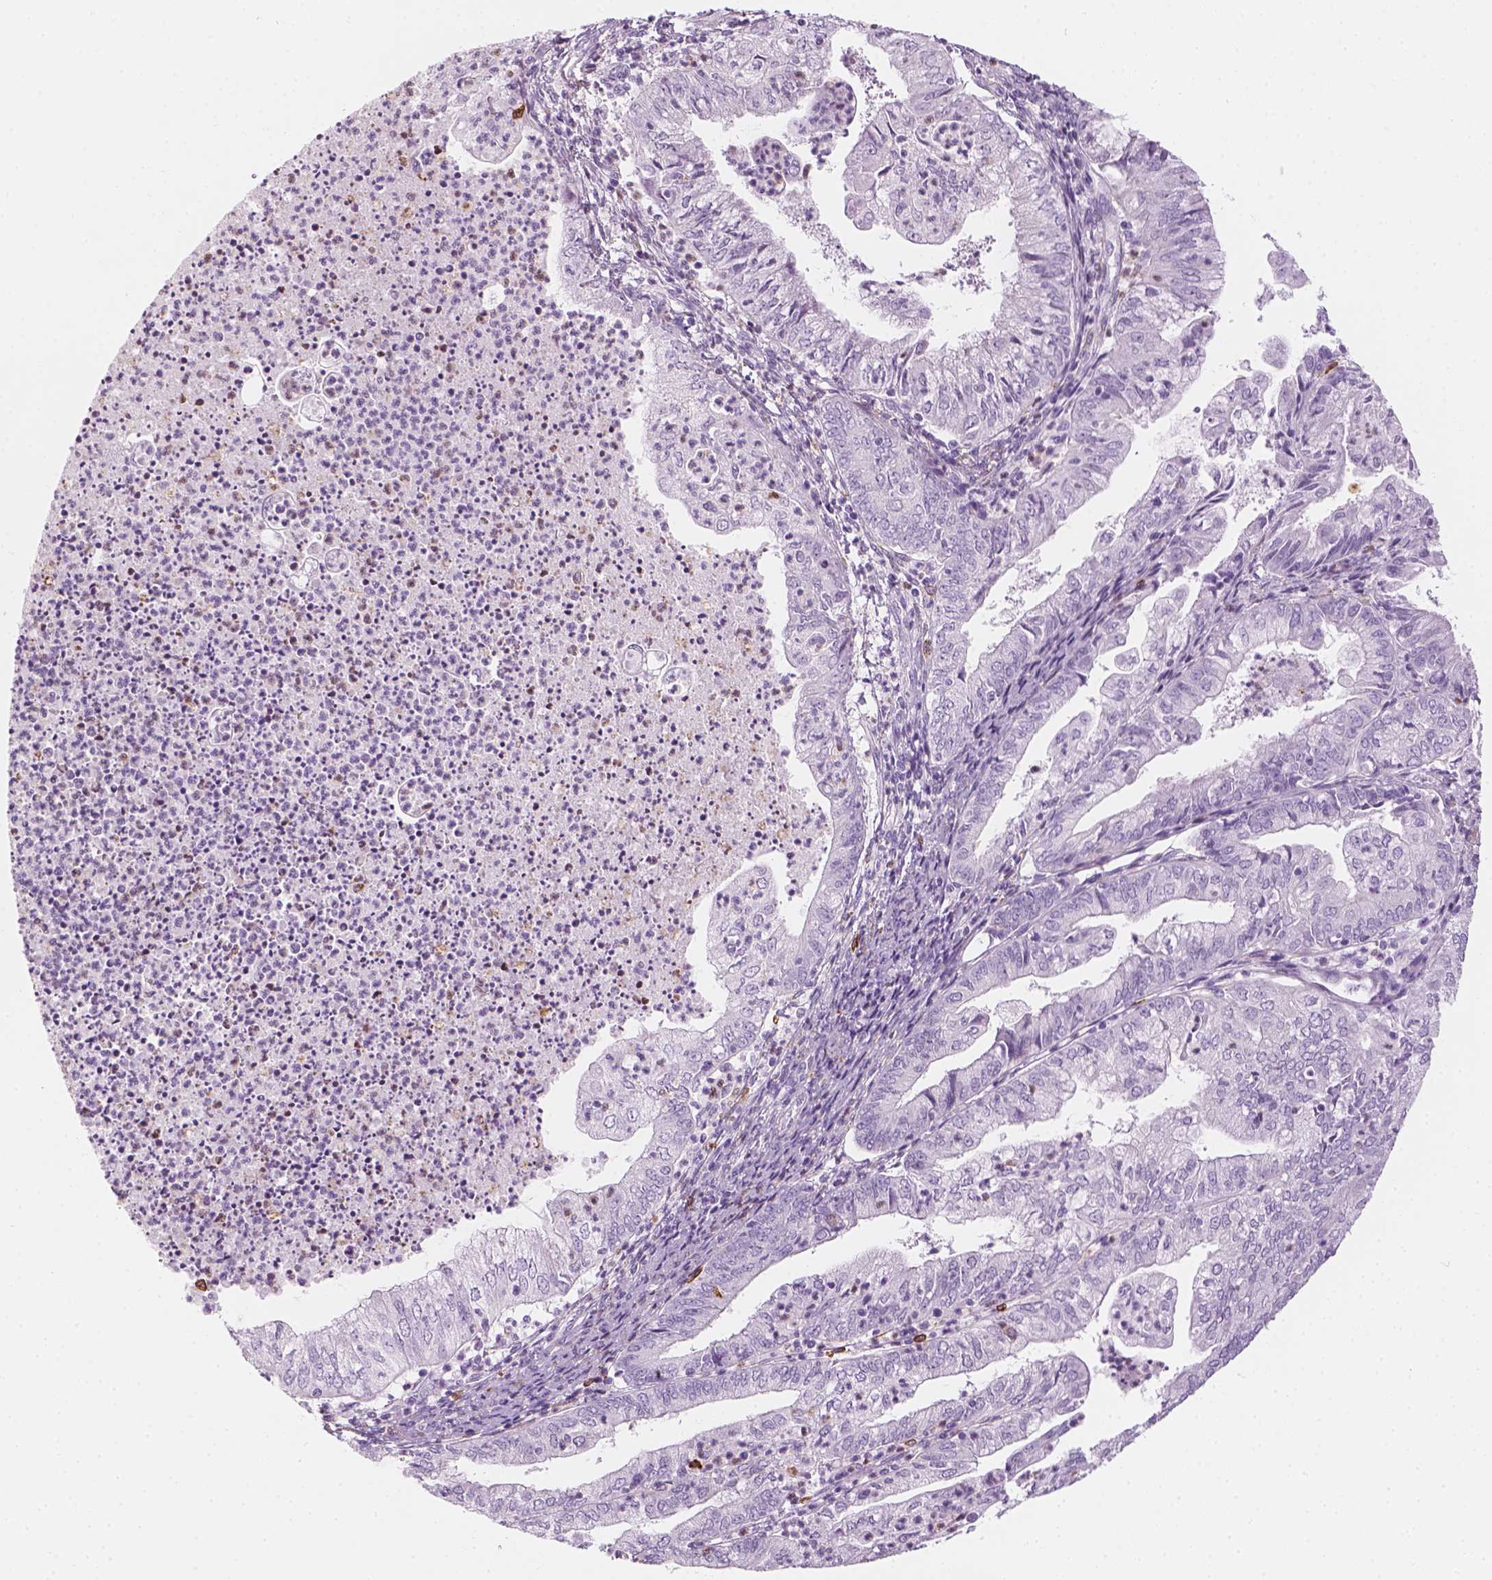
{"staining": {"intensity": "negative", "quantity": "none", "location": "none"}, "tissue": "endometrial cancer", "cell_type": "Tumor cells", "image_type": "cancer", "snomed": [{"axis": "morphology", "description": "Adenocarcinoma, NOS"}, {"axis": "topography", "description": "Endometrium"}], "caption": "Histopathology image shows no protein expression in tumor cells of adenocarcinoma (endometrial) tissue. (Brightfield microscopy of DAB (3,3'-diaminobenzidine) immunohistochemistry at high magnification).", "gene": "CES1", "patient": {"sex": "female", "age": 55}}